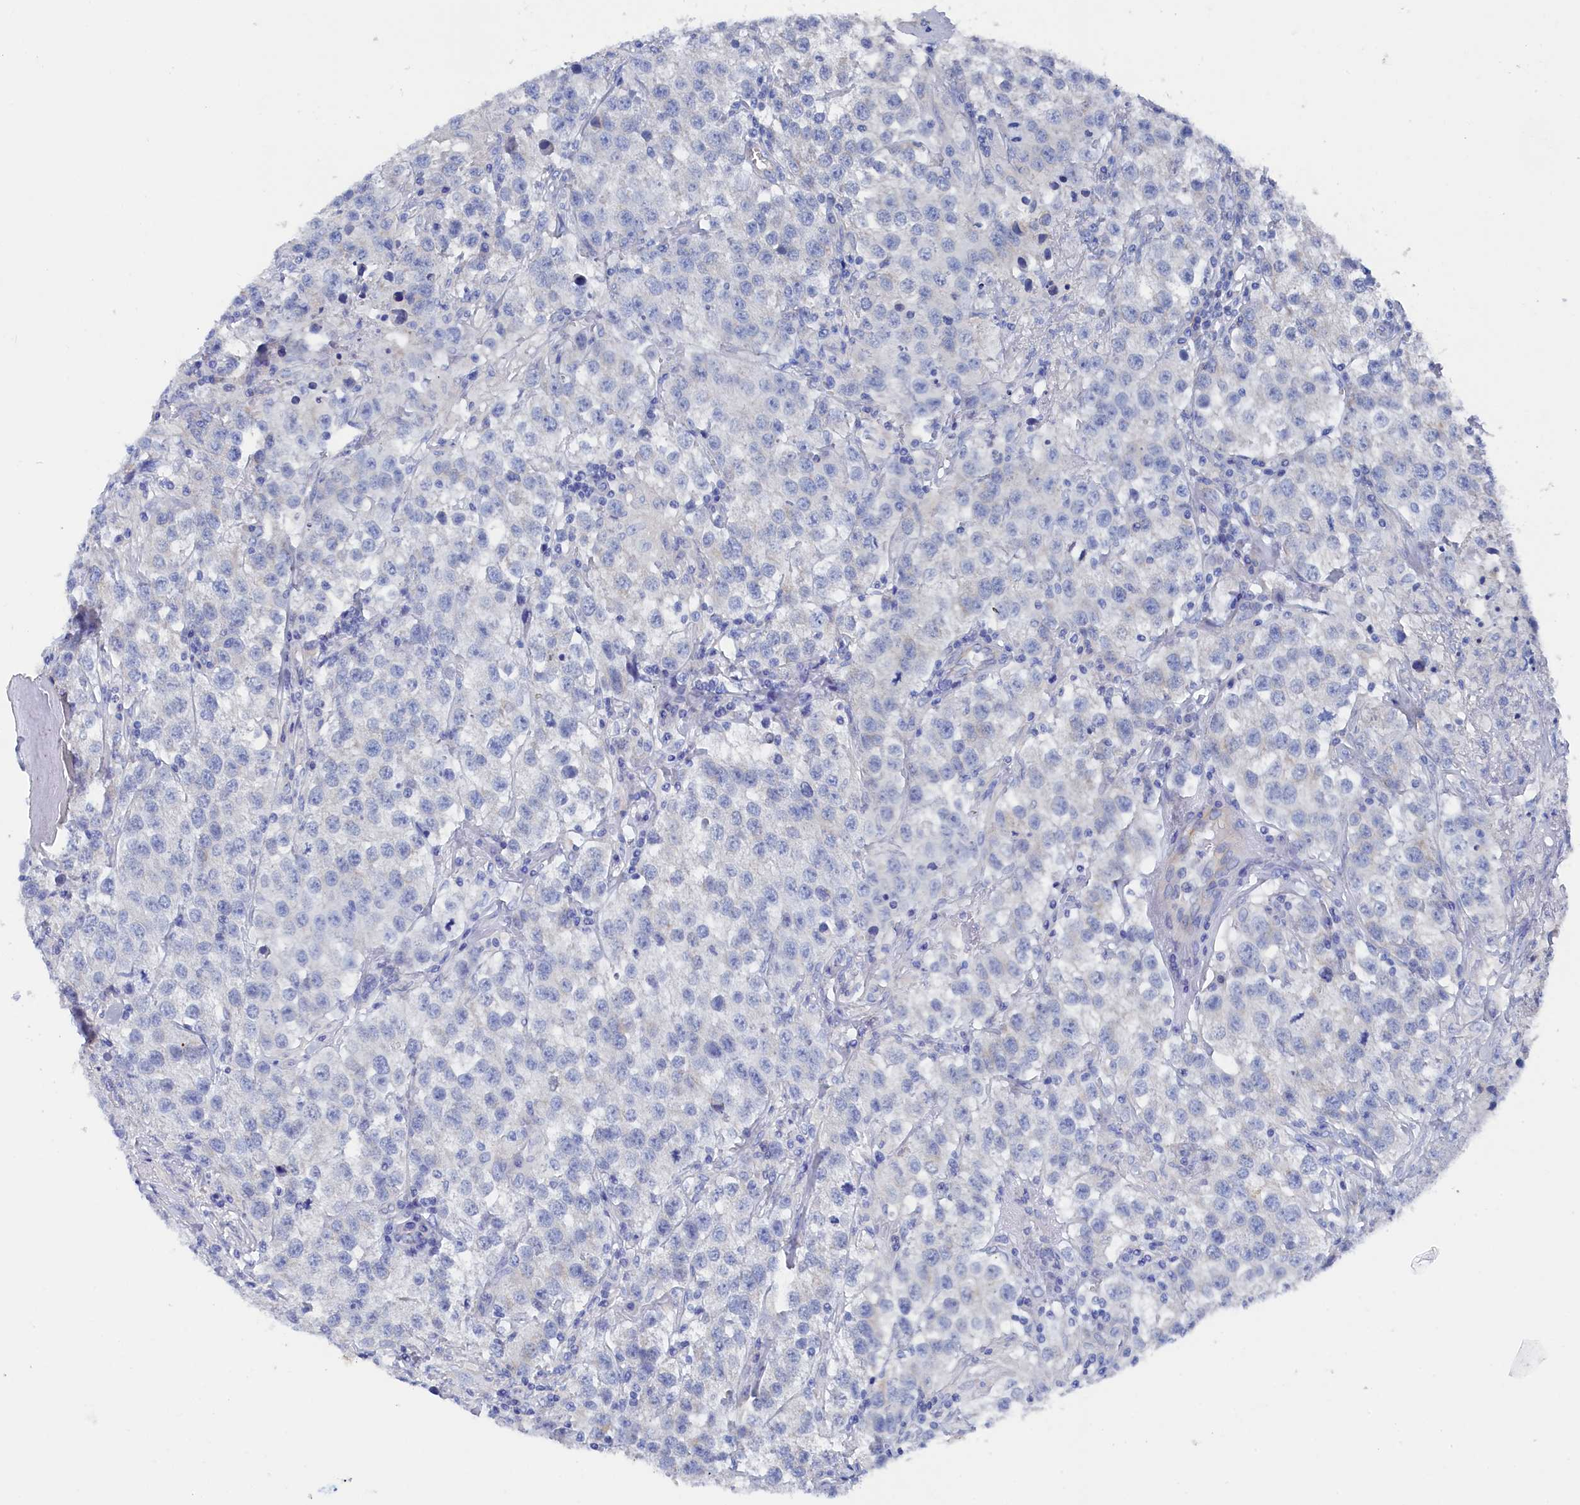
{"staining": {"intensity": "negative", "quantity": "none", "location": "none"}, "tissue": "testis cancer", "cell_type": "Tumor cells", "image_type": "cancer", "snomed": [{"axis": "morphology", "description": "Seminoma, NOS"}, {"axis": "morphology", "description": "Carcinoma, Embryonal, NOS"}, {"axis": "topography", "description": "Testis"}], "caption": "A histopathology image of testis cancer stained for a protein reveals no brown staining in tumor cells.", "gene": "TMOD2", "patient": {"sex": "male", "age": 43}}